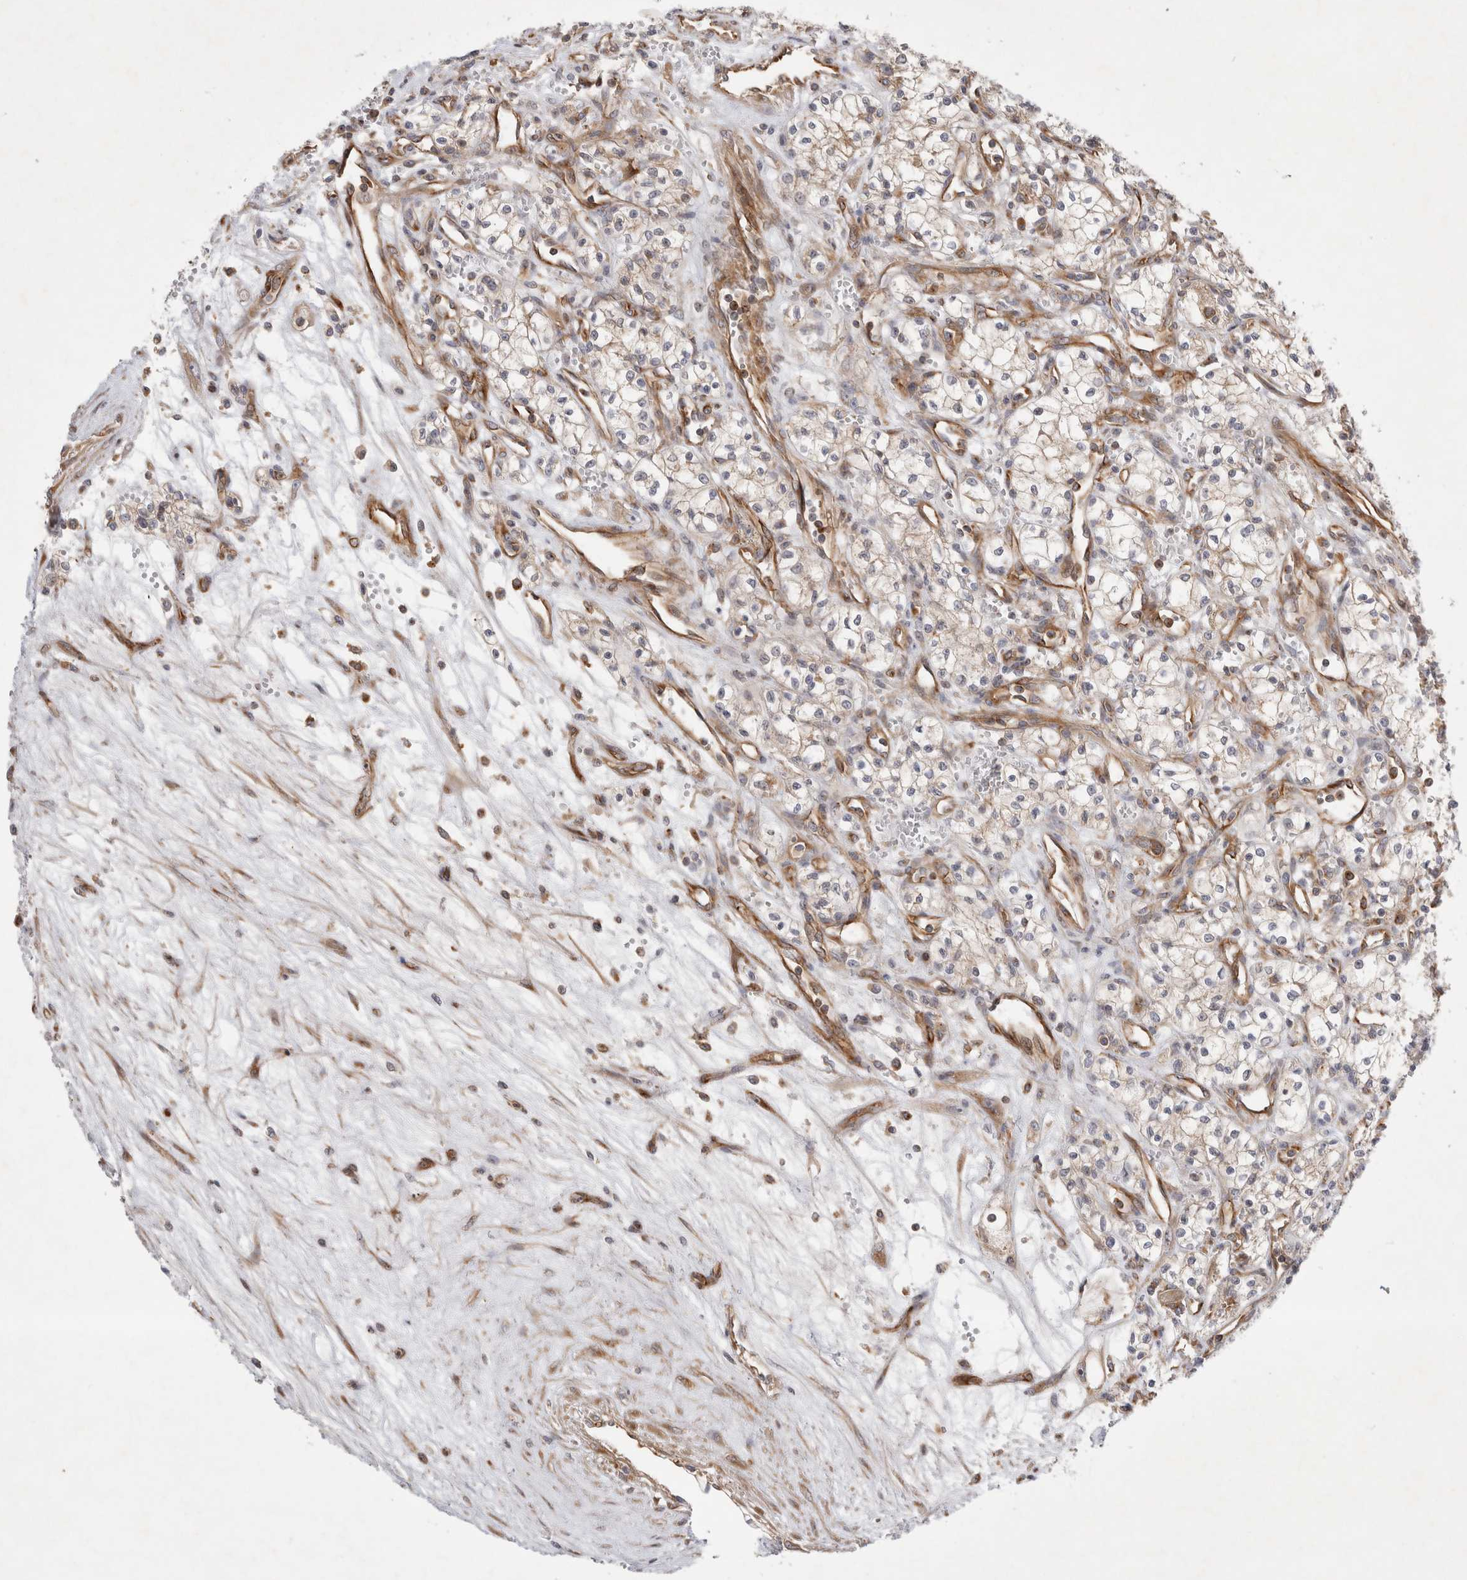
{"staining": {"intensity": "weak", "quantity": "25%-75%", "location": "cytoplasmic/membranous"}, "tissue": "renal cancer", "cell_type": "Tumor cells", "image_type": "cancer", "snomed": [{"axis": "morphology", "description": "Adenocarcinoma, NOS"}, {"axis": "topography", "description": "Kidney"}], "caption": "Tumor cells exhibit low levels of weak cytoplasmic/membranous expression in approximately 25%-75% of cells in human renal cancer (adenocarcinoma).", "gene": "GPR150", "patient": {"sex": "male", "age": 59}}